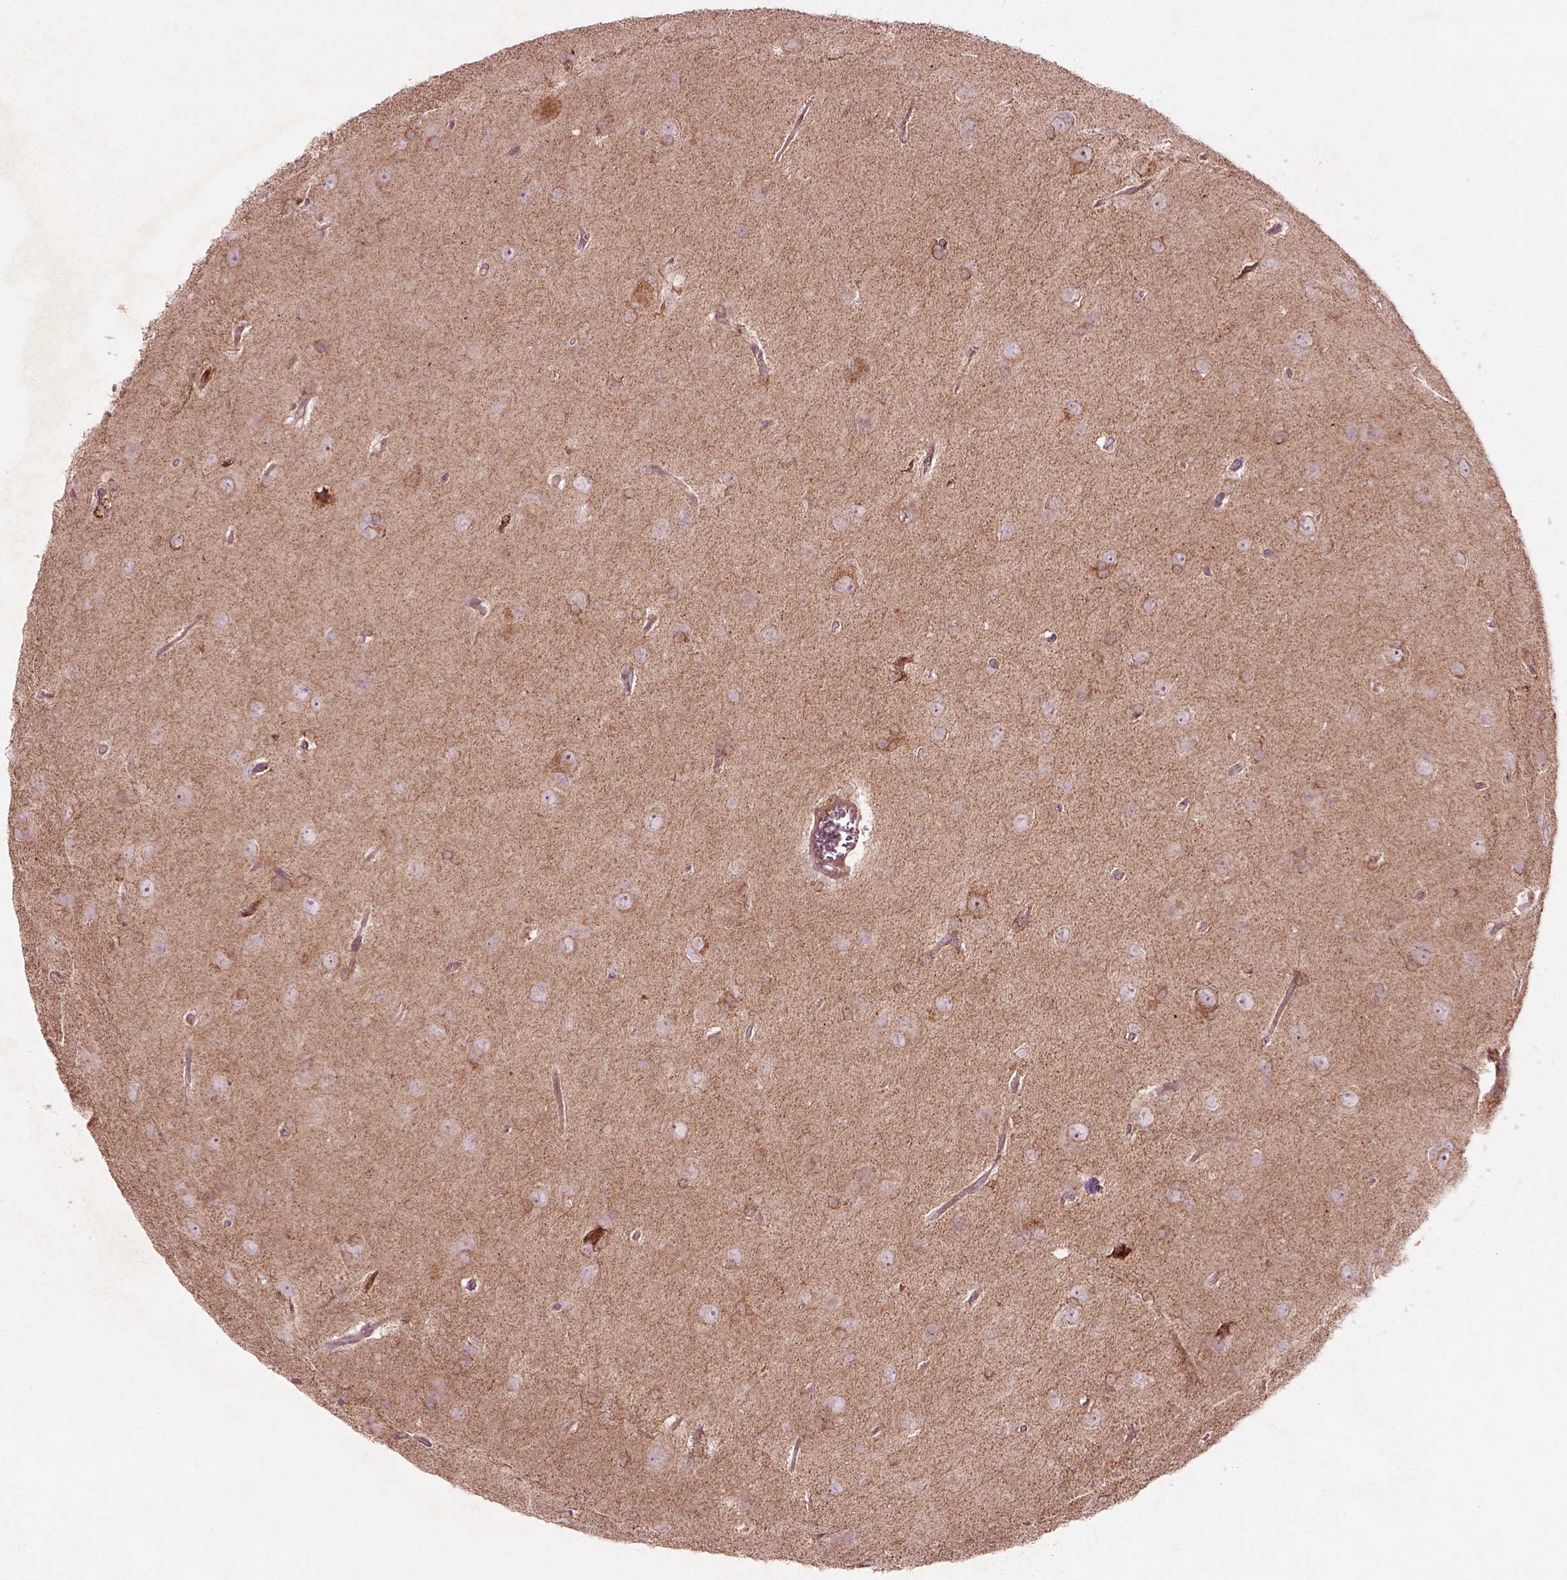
{"staining": {"intensity": "weak", "quantity": "25%-75%", "location": "cytoplasmic/membranous"}, "tissue": "glioma", "cell_type": "Tumor cells", "image_type": "cancer", "snomed": [{"axis": "morphology", "description": "Glioma, malignant, Low grade"}, {"axis": "topography", "description": "Brain"}], "caption": "The immunohistochemical stain highlights weak cytoplasmic/membranous staining in tumor cells of malignant low-grade glioma tissue.", "gene": "SLC25A5", "patient": {"sex": "male", "age": 58}}